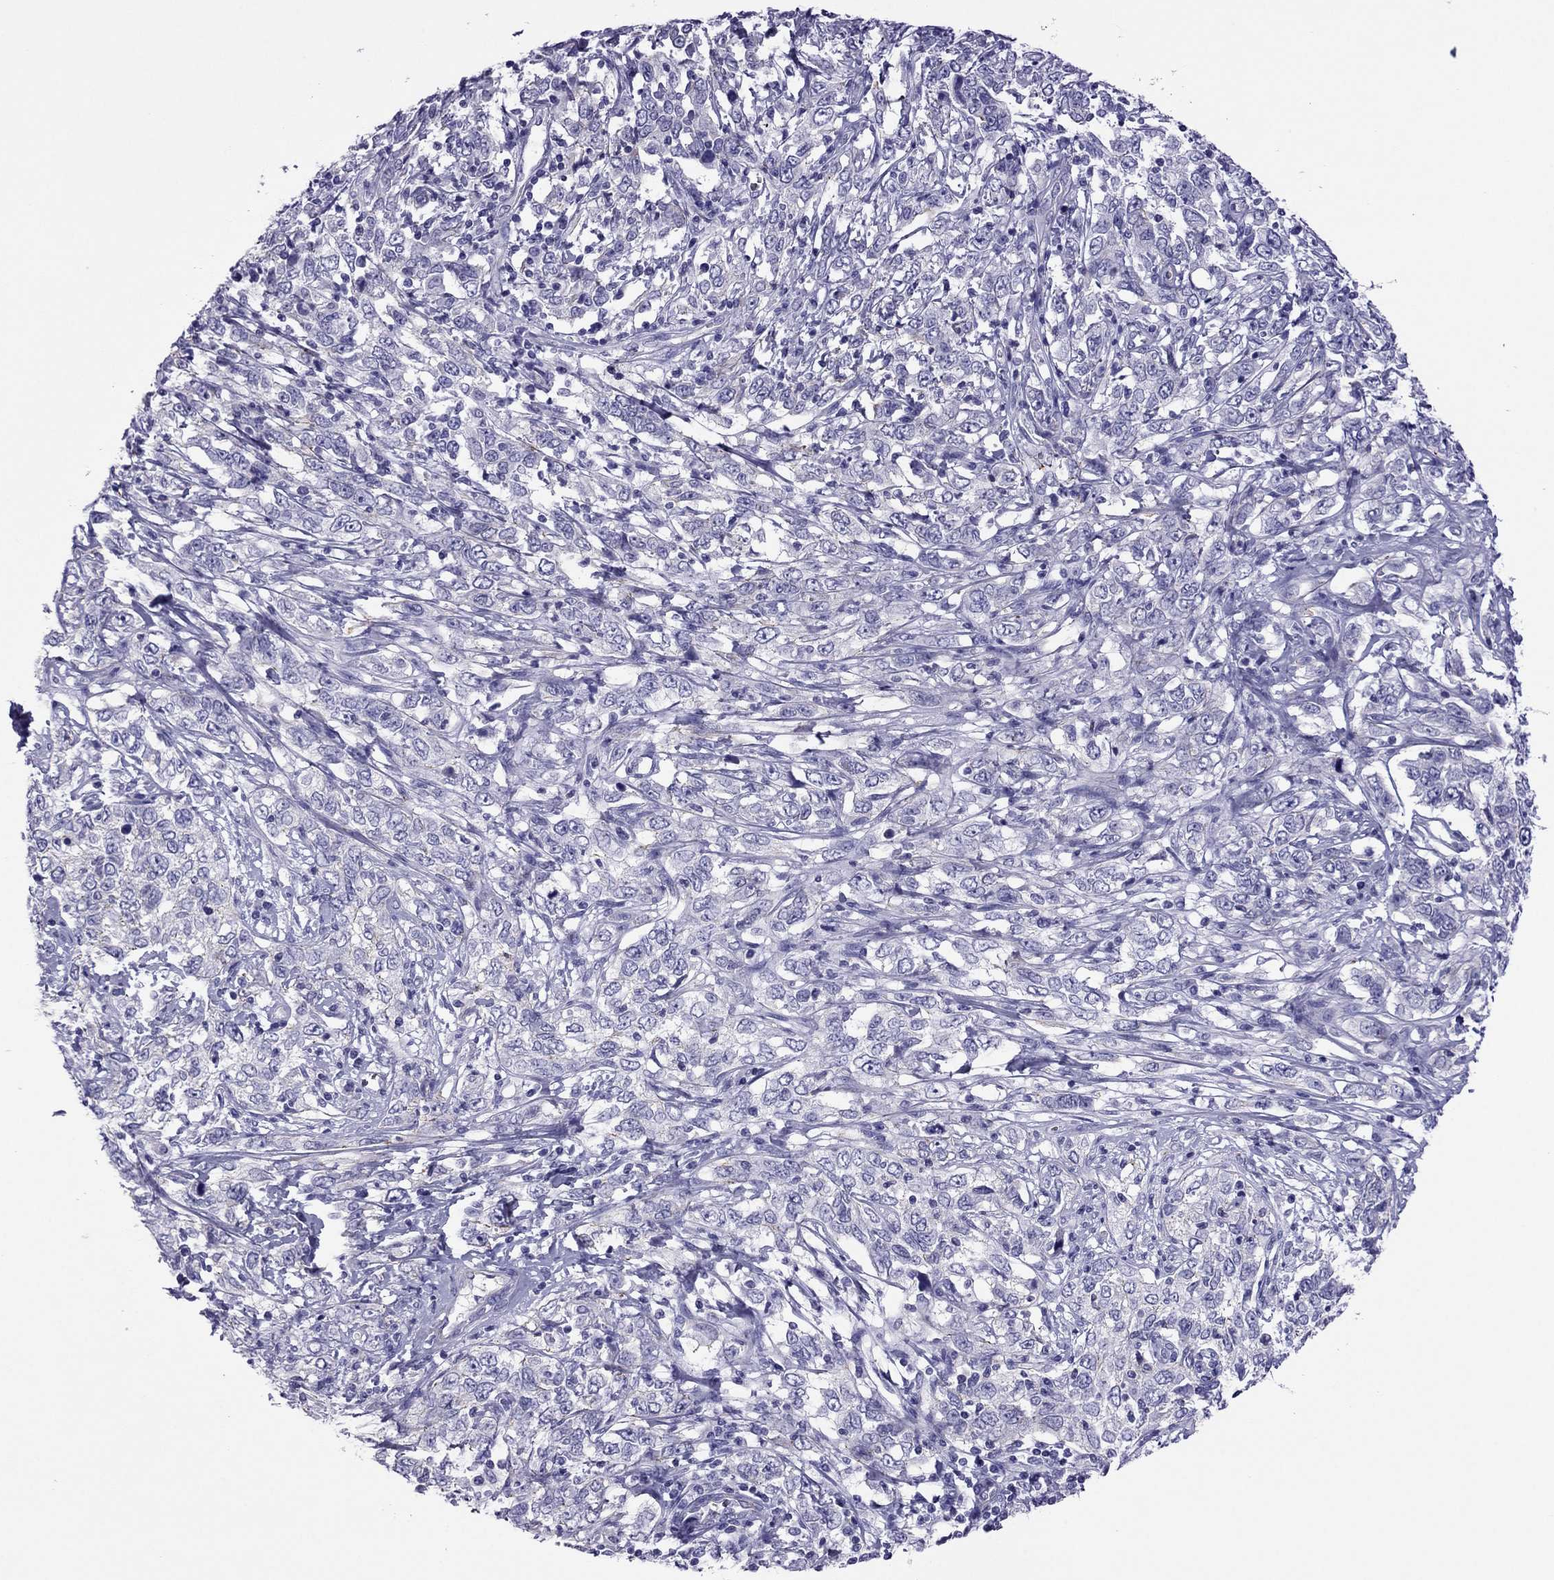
{"staining": {"intensity": "negative", "quantity": "none", "location": "none"}, "tissue": "cervical cancer", "cell_type": "Tumor cells", "image_type": "cancer", "snomed": [{"axis": "morphology", "description": "Adenocarcinoma, NOS"}, {"axis": "topography", "description": "Cervix"}], "caption": "A high-resolution photomicrograph shows immunohistochemistry (IHC) staining of cervical cancer, which reveals no significant expression in tumor cells.", "gene": "MYL11", "patient": {"sex": "female", "age": 40}}